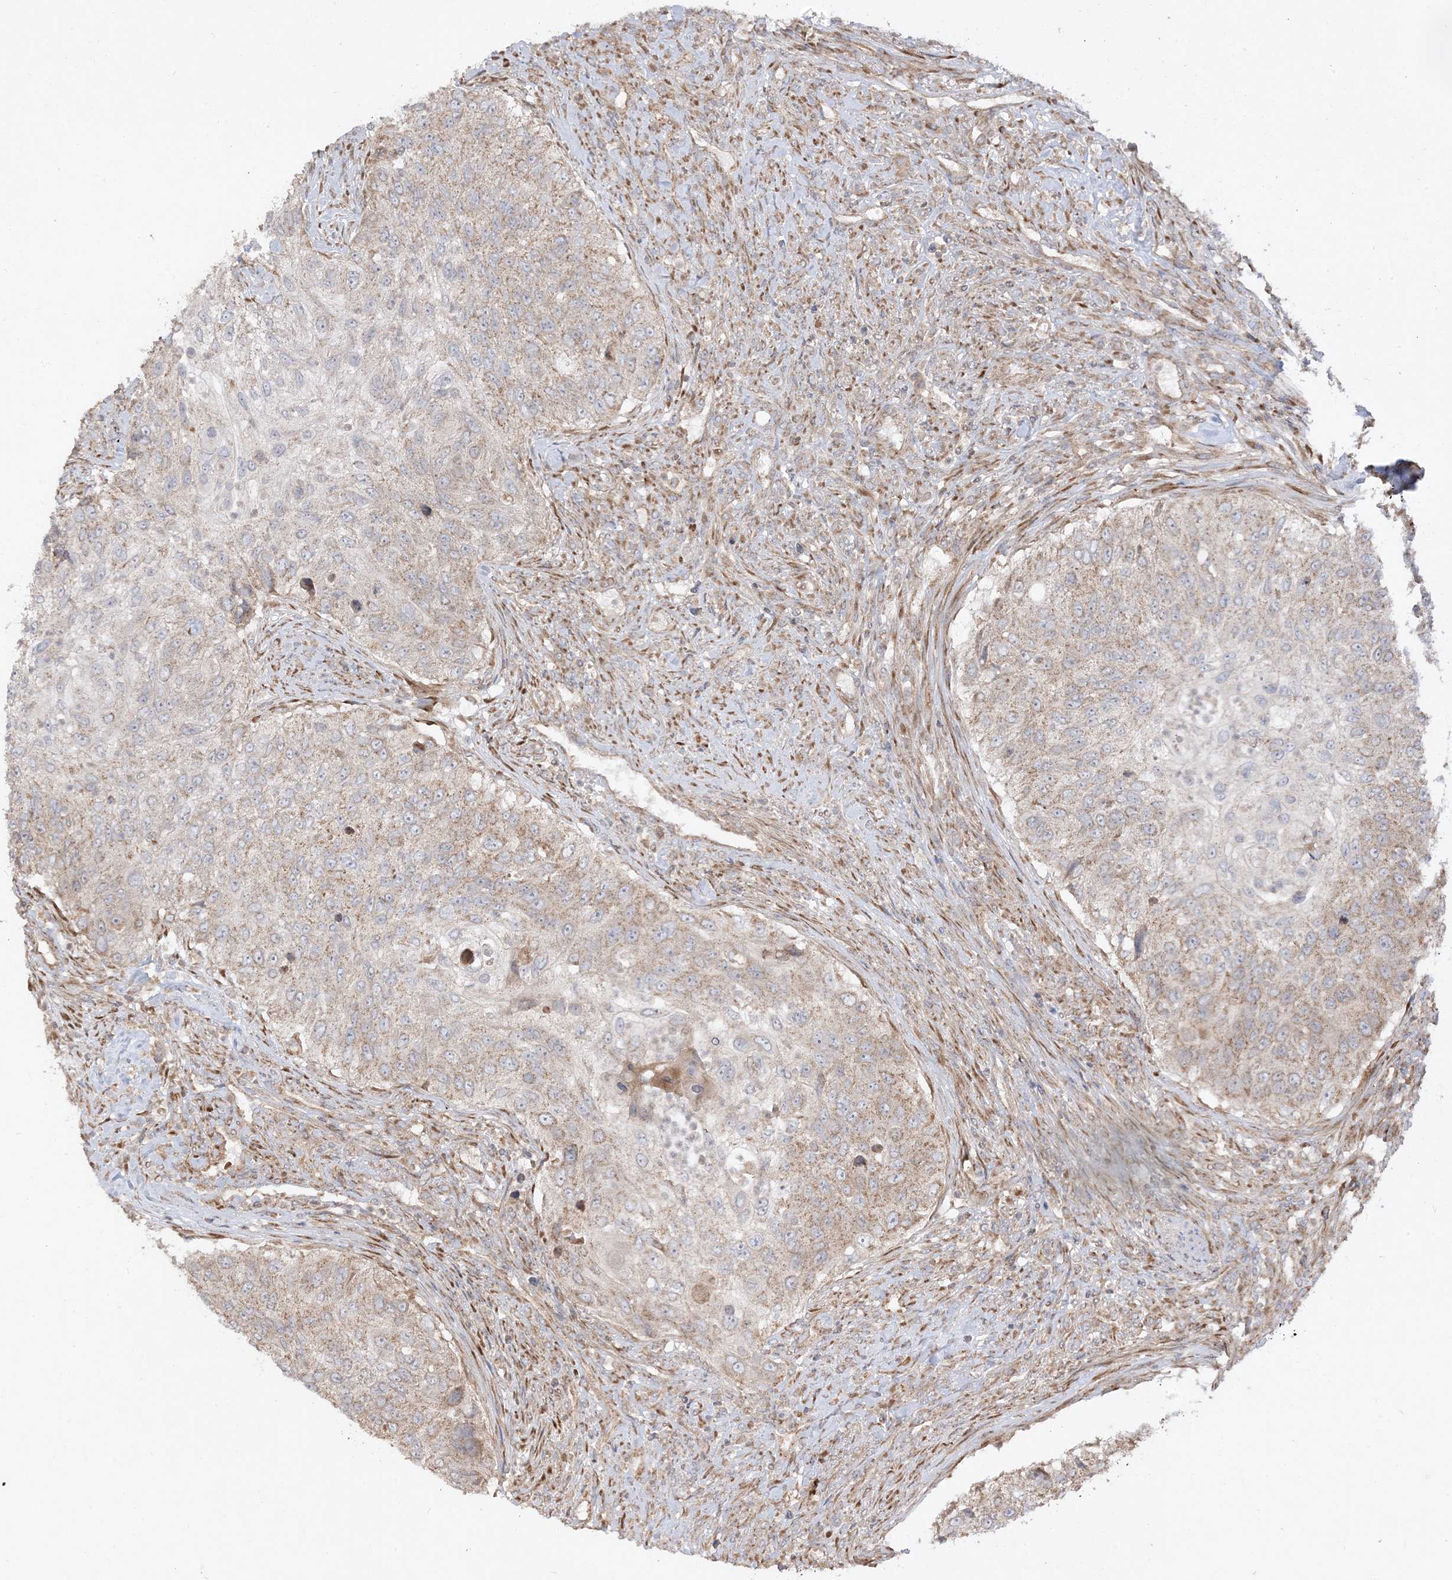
{"staining": {"intensity": "weak", "quantity": "25%-75%", "location": "cytoplasmic/membranous"}, "tissue": "urothelial cancer", "cell_type": "Tumor cells", "image_type": "cancer", "snomed": [{"axis": "morphology", "description": "Urothelial carcinoma, High grade"}, {"axis": "topography", "description": "Urinary bladder"}], "caption": "Tumor cells reveal weak cytoplasmic/membranous staining in approximately 25%-75% of cells in urothelial cancer. The staining is performed using DAB (3,3'-diaminobenzidine) brown chromogen to label protein expression. The nuclei are counter-stained blue using hematoxylin.", "gene": "AARS2", "patient": {"sex": "female", "age": 60}}